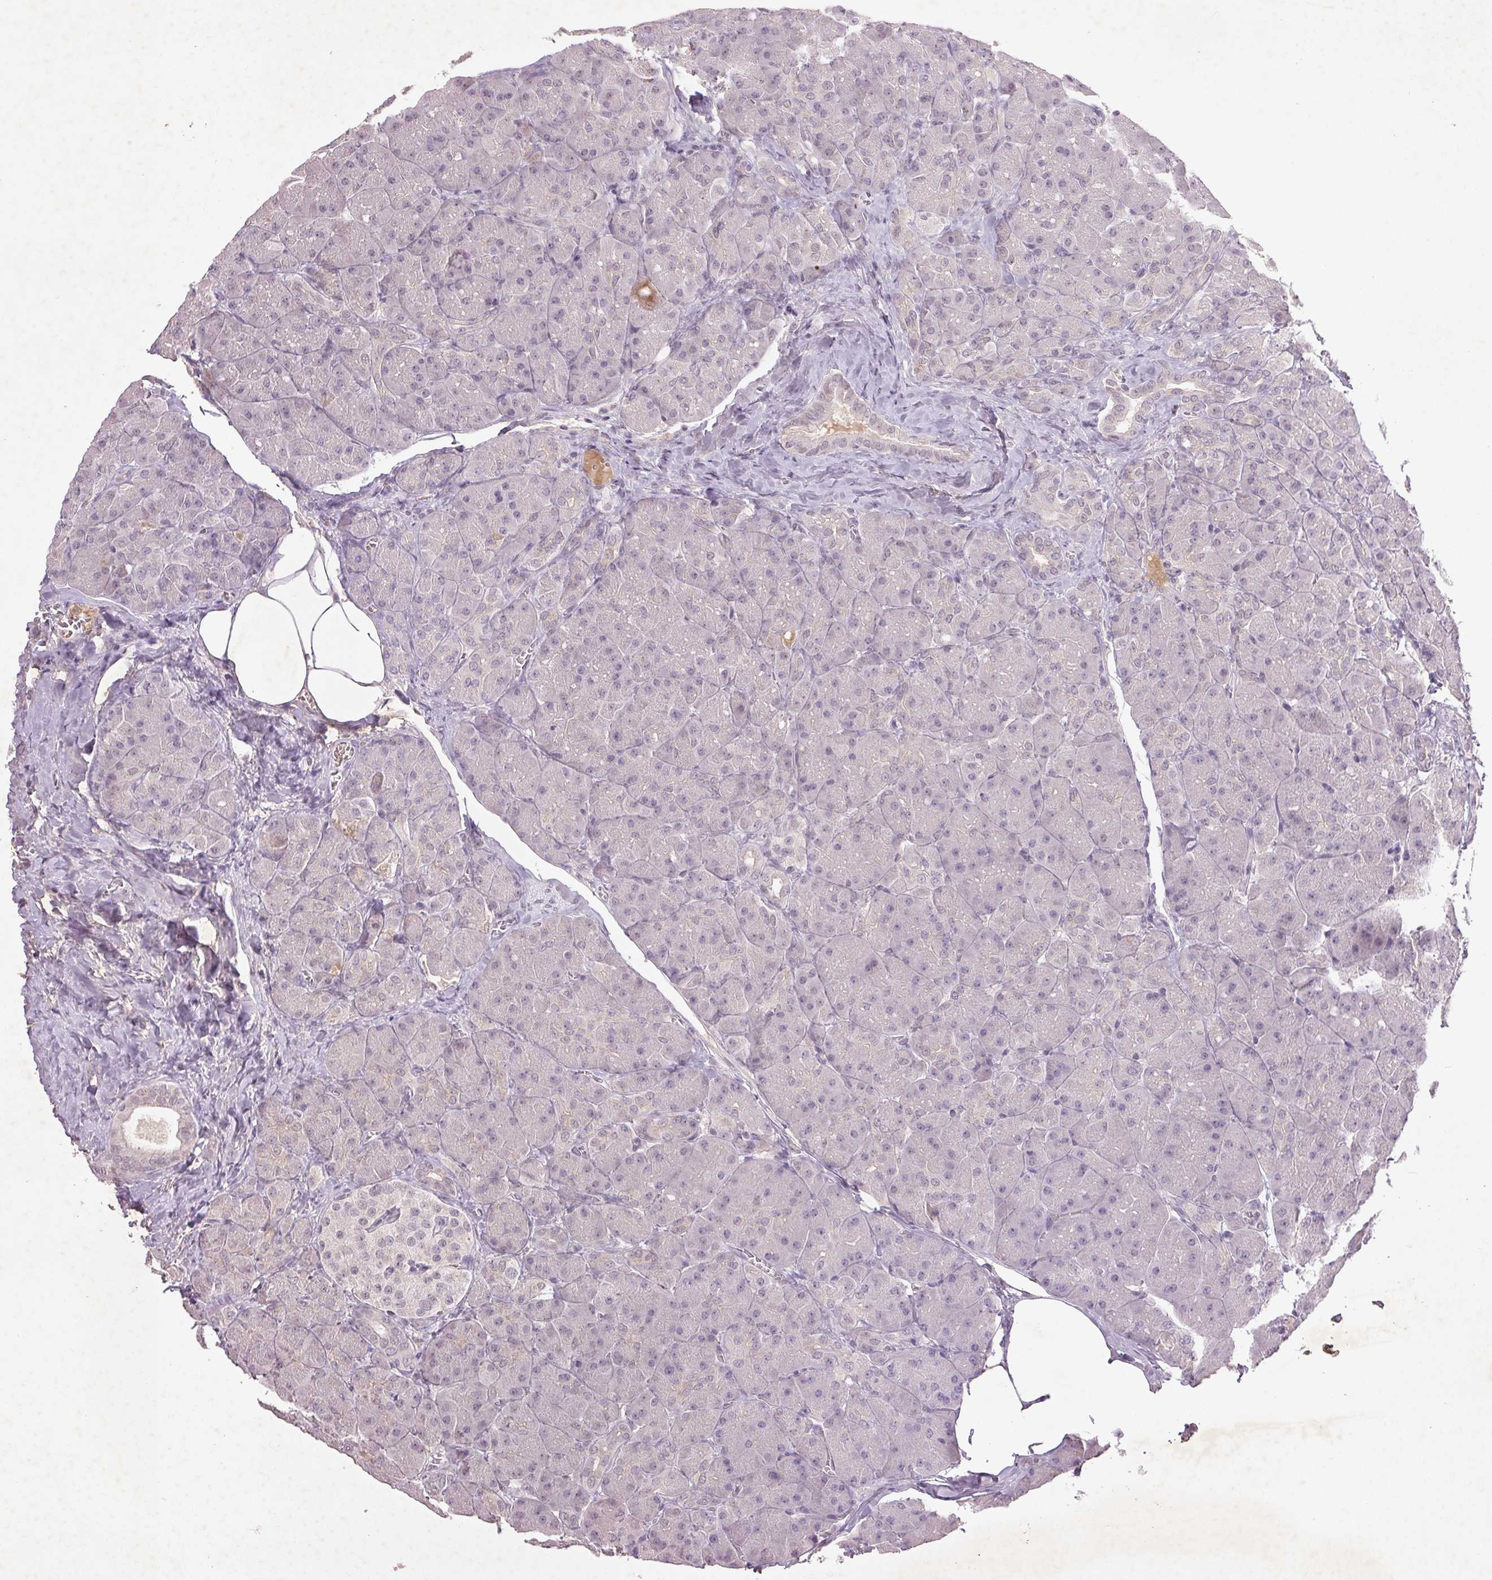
{"staining": {"intensity": "negative", "quantity": "none", "location": "none"}, "tissue": "pancreas", "cell_type": "Exocrine glandular cells", "image_type": "normal", "snomed": [{"axis": "morphology", "description": "Normal tissue, NOS"}, {"axis": "topography", "description": "Pancreas"}], "caption": "IHC micrograph of benign human pancreas stained for a protein (brown), which reveals no expression in exocrine glandular cells. (DAB IHC, high magnification).", "gene": "FAM168B", "patient": {"sex": "male", "age": 55}}